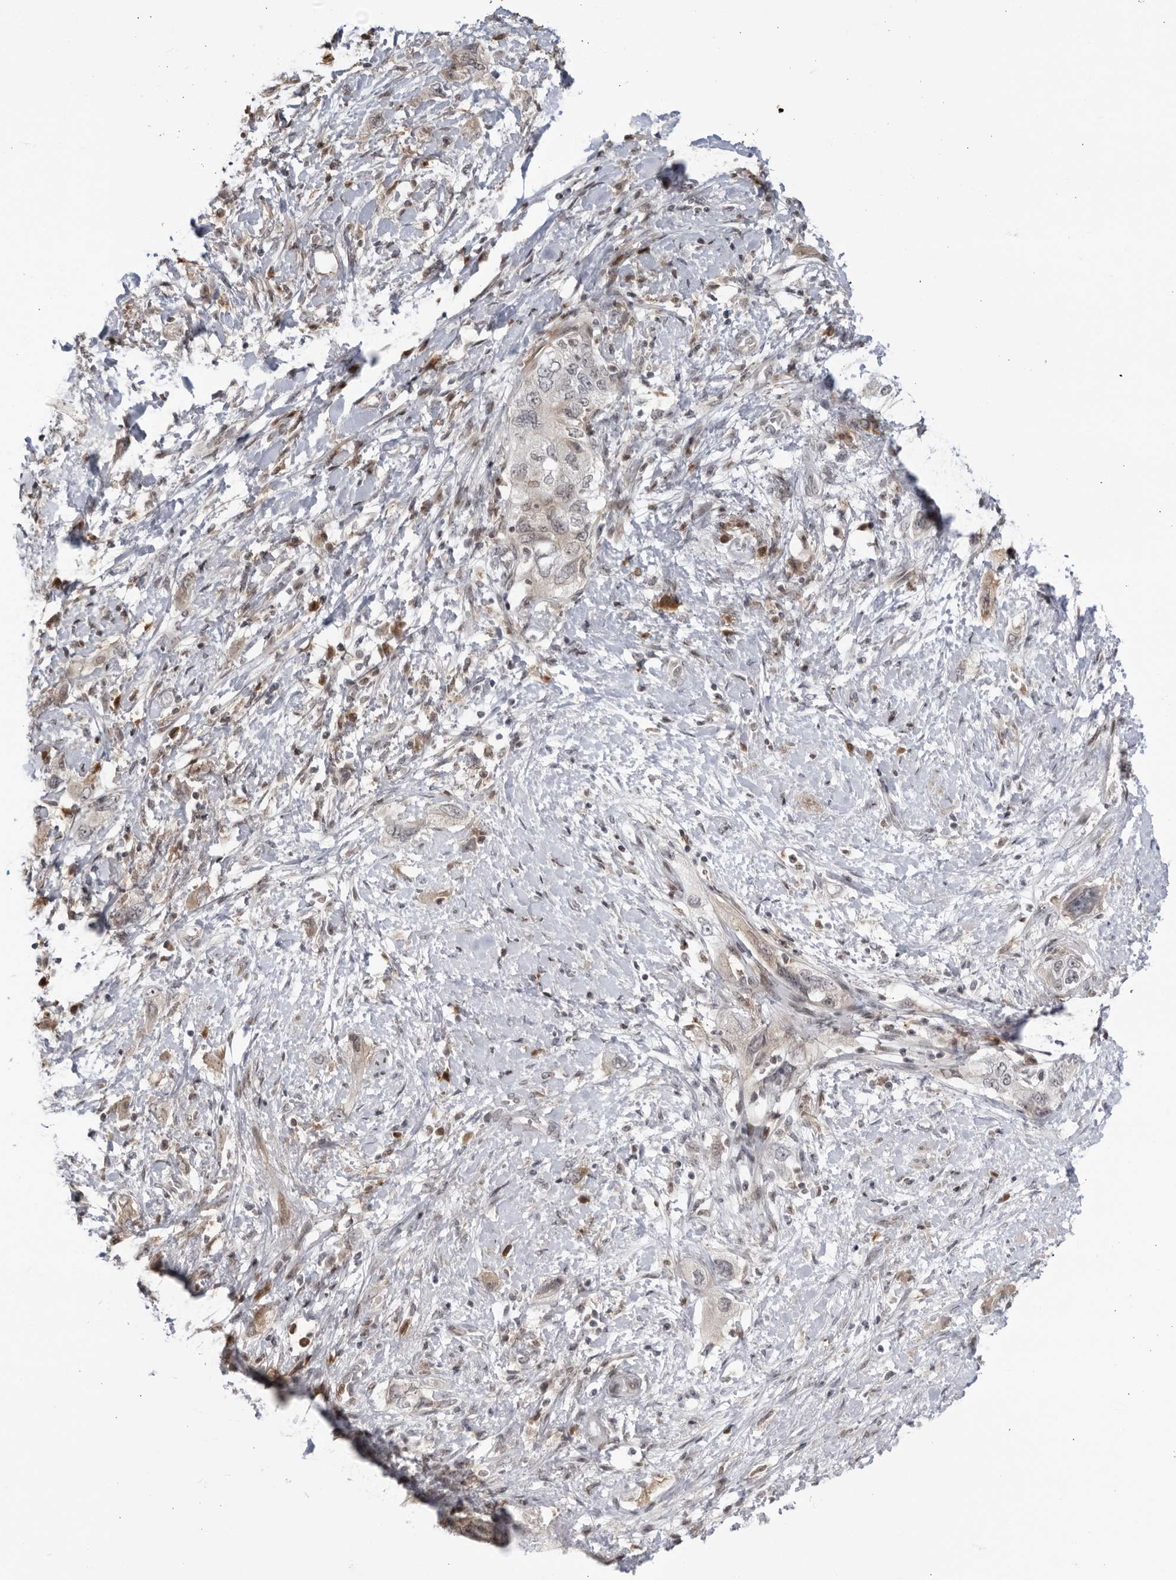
{"staining": {"intensity": "negative", "quantity": "none", "location": "none"}, "tissue": "pancreatic cancer", "cell_type": "Tumor cells", "image_type": "cancer", "snomed": [{"axis": "morphology", "description": "Adenocarcinoma, NOS"}, {"axis": "topography", "description": "Pancreas"}], "caption": "Image shows no protein expression in tumor cells of adenocarcinoma (pancreatic) tissue. The staining was performed using DAB (3,3'-diaminobenzidine) to visualize the protein expression in brown, while the nuclei were stained in blue with hematoxylin (Magnification: 20x).", "gene": "DTL", "patient": {"sex": "female", "age": 73}}